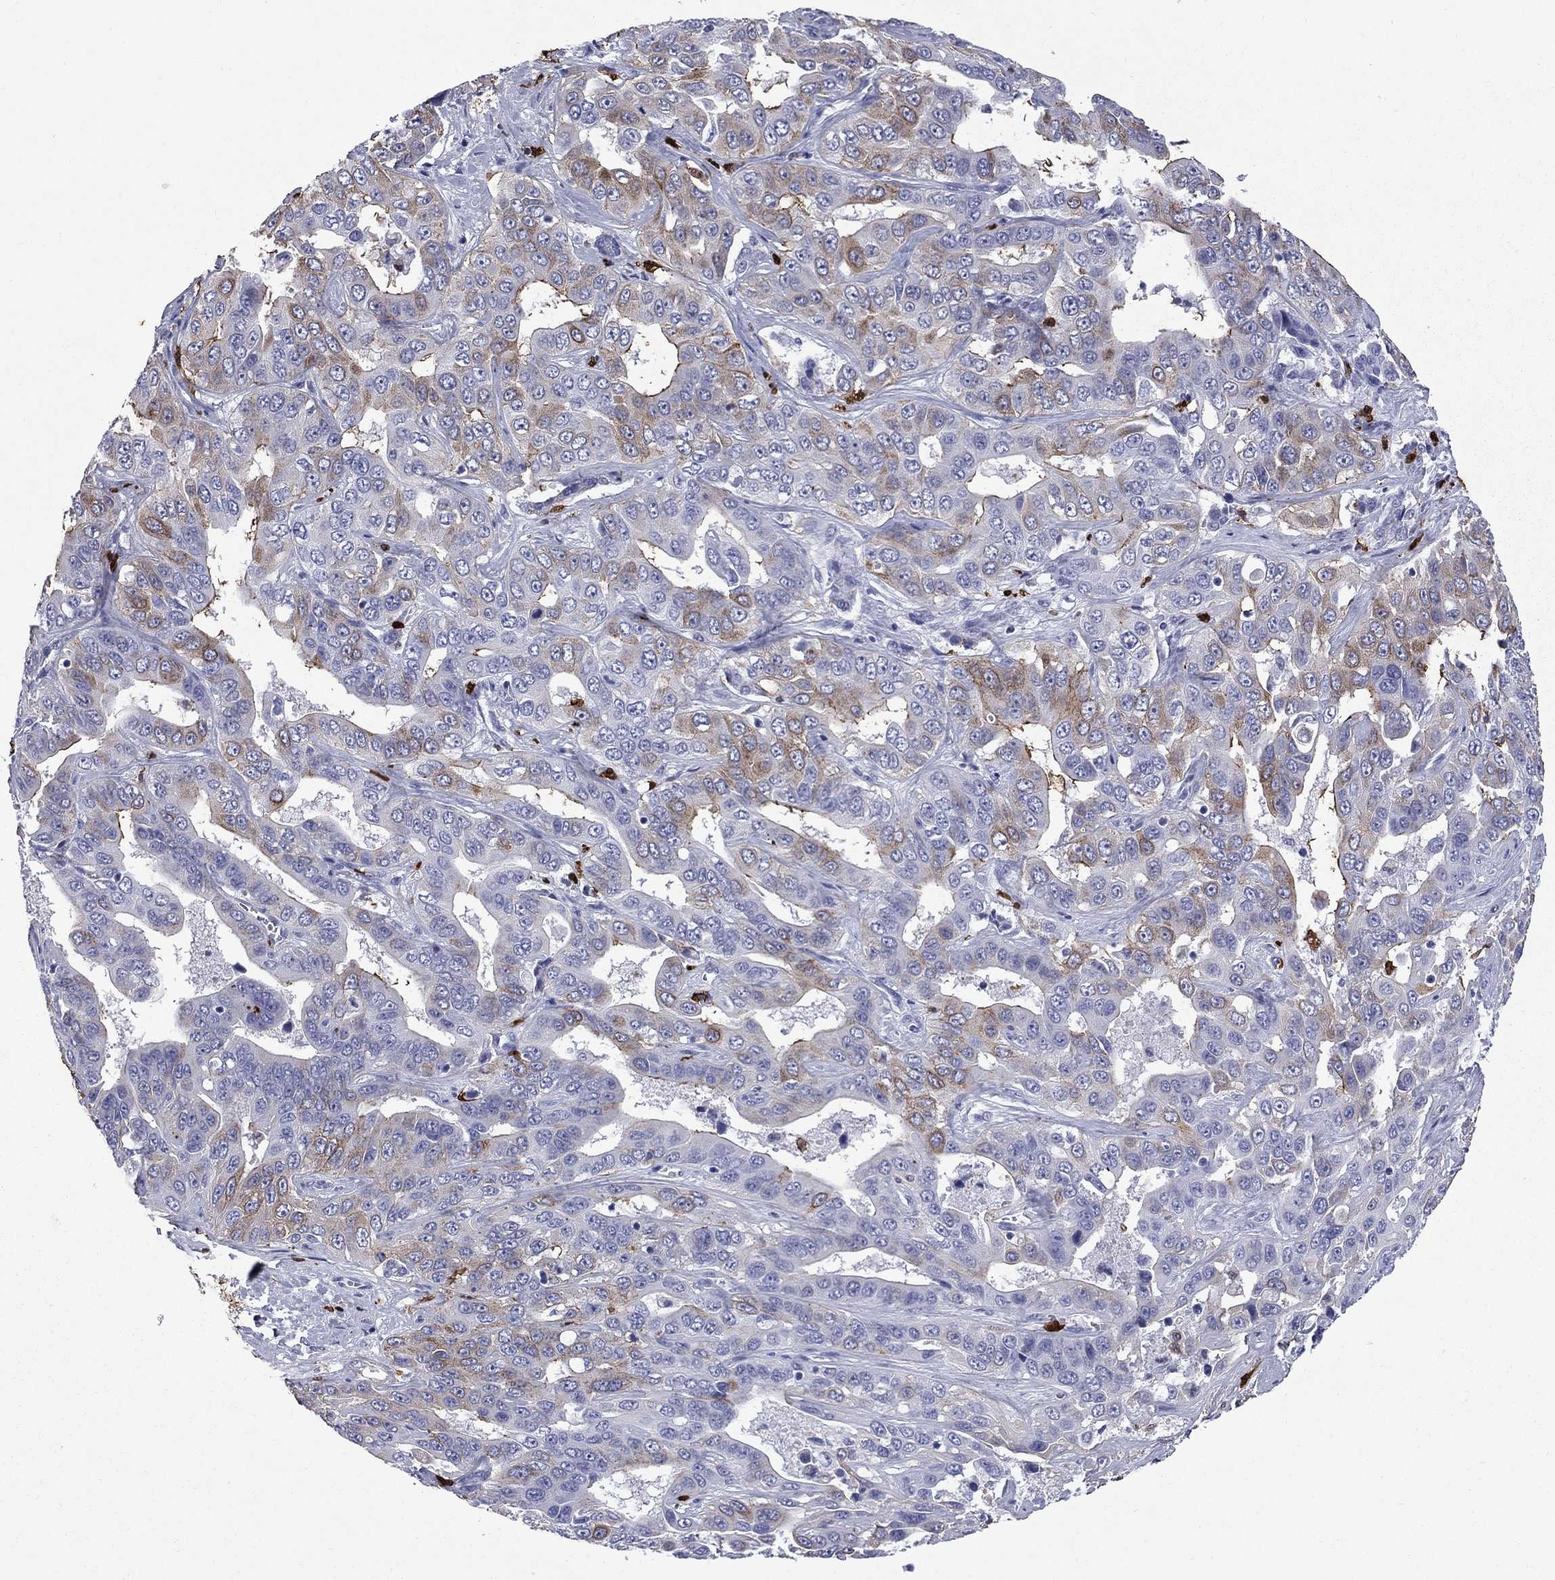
{"staining": {"intensity": "moderate", "quantity": "<25%", "location": "cytoplasmic/membranous"}, "tissue": "liver cancer", "cell_type": "Tumor cells", "image_type": "cancer", "snomed": [{"axis": "morphology", "description": "Cholangiocarcinoma"}, {"axis": "topography", "description": "Liver"}], "caption": "Liver cancer (cholangiocarcinoma) stained with DAB (3,3'-diaminobenzidine) immunohistochemistry (IHC) shows low levels of moderate cytoplasmic/membranous staining in approximately <25% of tumor cells.", "gene": "TRIM29", "patient": {"sex": "female", "age": 52}}